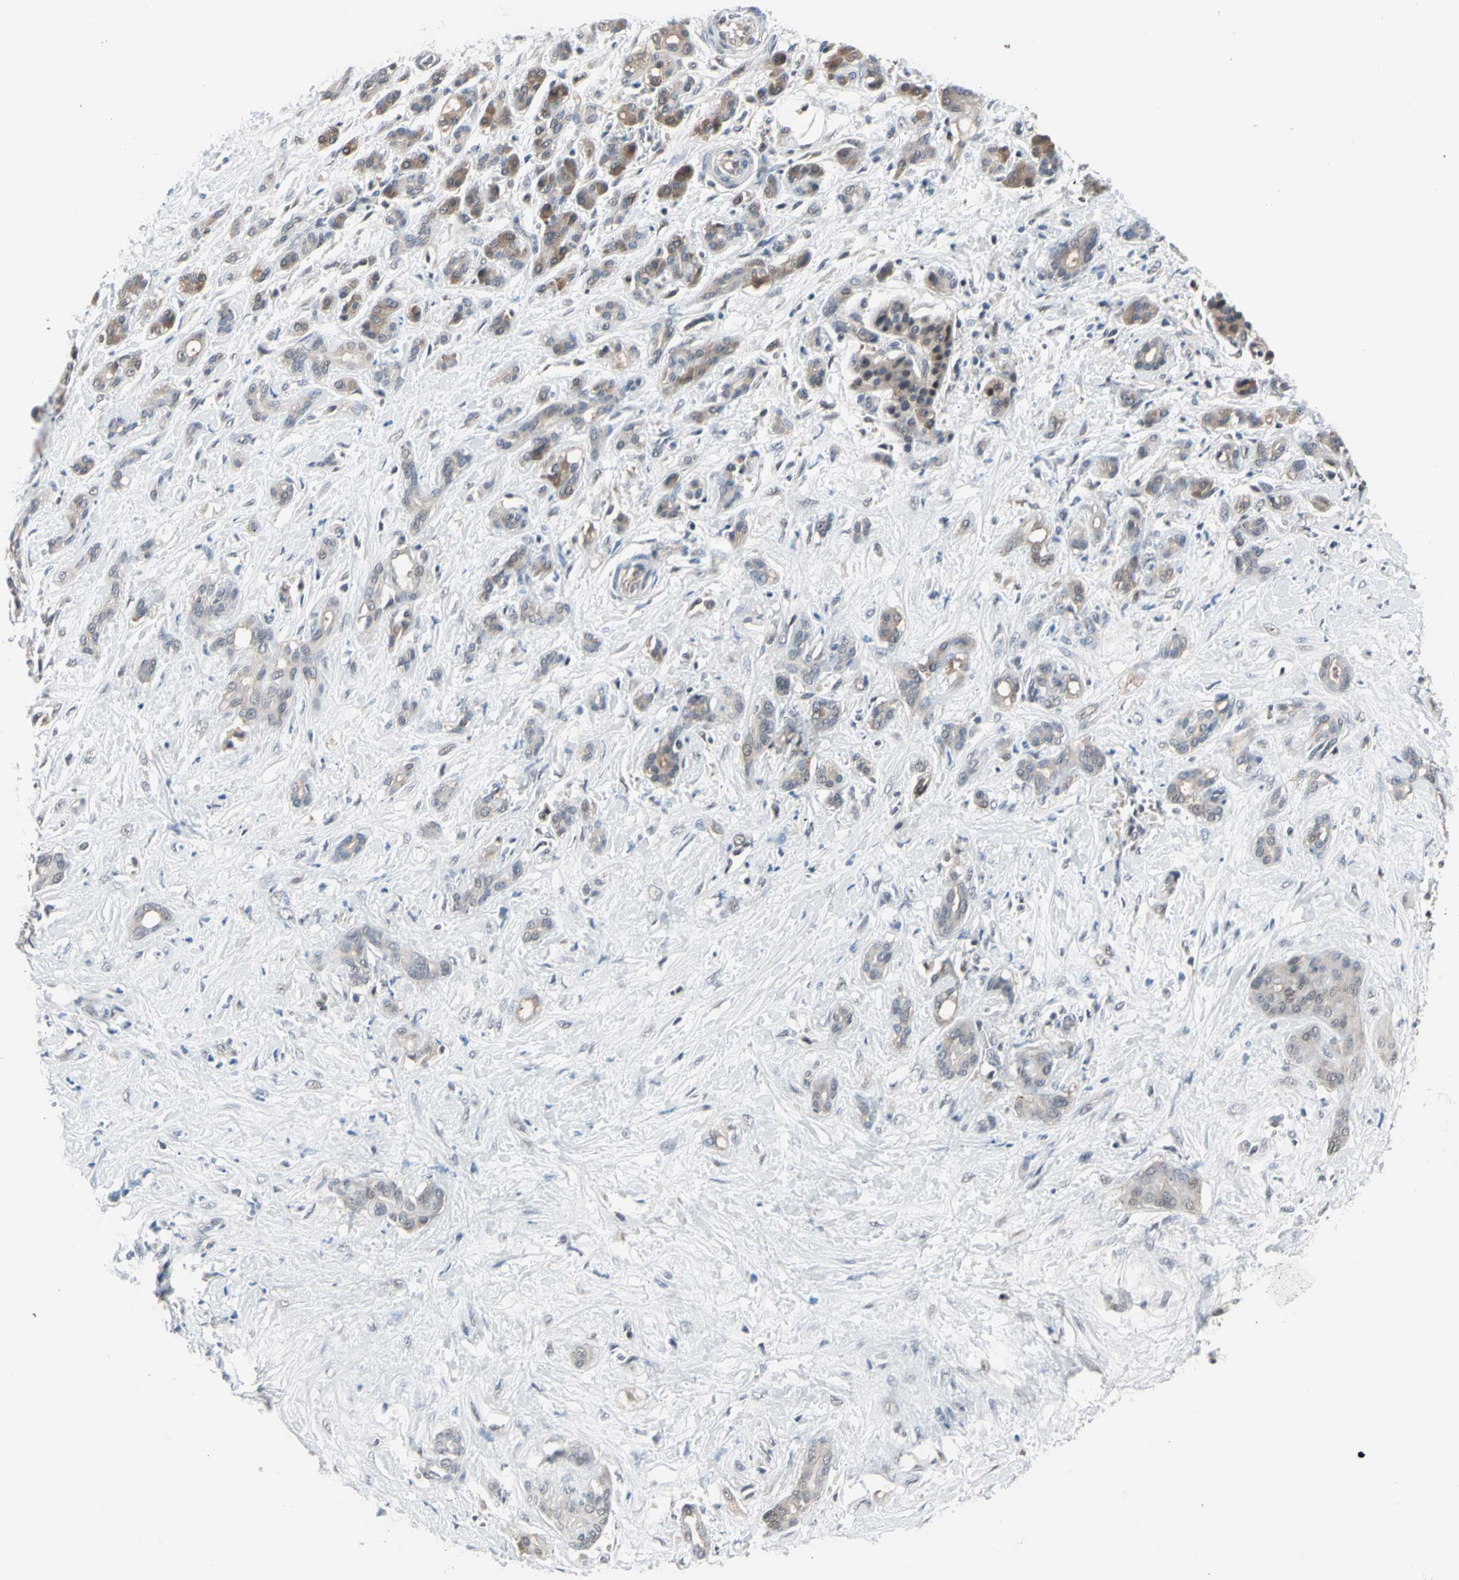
{"staining": {"intensity": "moderate", "quantity": "25%-75%", "location": "cytoplasmic/membranous"}, "tissue": "pancreatic cancer", "cell_type": "Tumor cells", "image_type": "cancer", "snomed": [{"axis": "morphology", "description": "Adenocarcinoma, NOS"}, {"axis": "topography", "description": "Pancreas"}], "caption": "This histopathology image exhibits IHC staining of human adenocarcinoma (pancreatic), with medium moderate cytoplasmic/membranous positivity in about 25%-75% of tumor cells.", "gene": "PSMA2", "patient": {"sex": "male", "age": 41}}